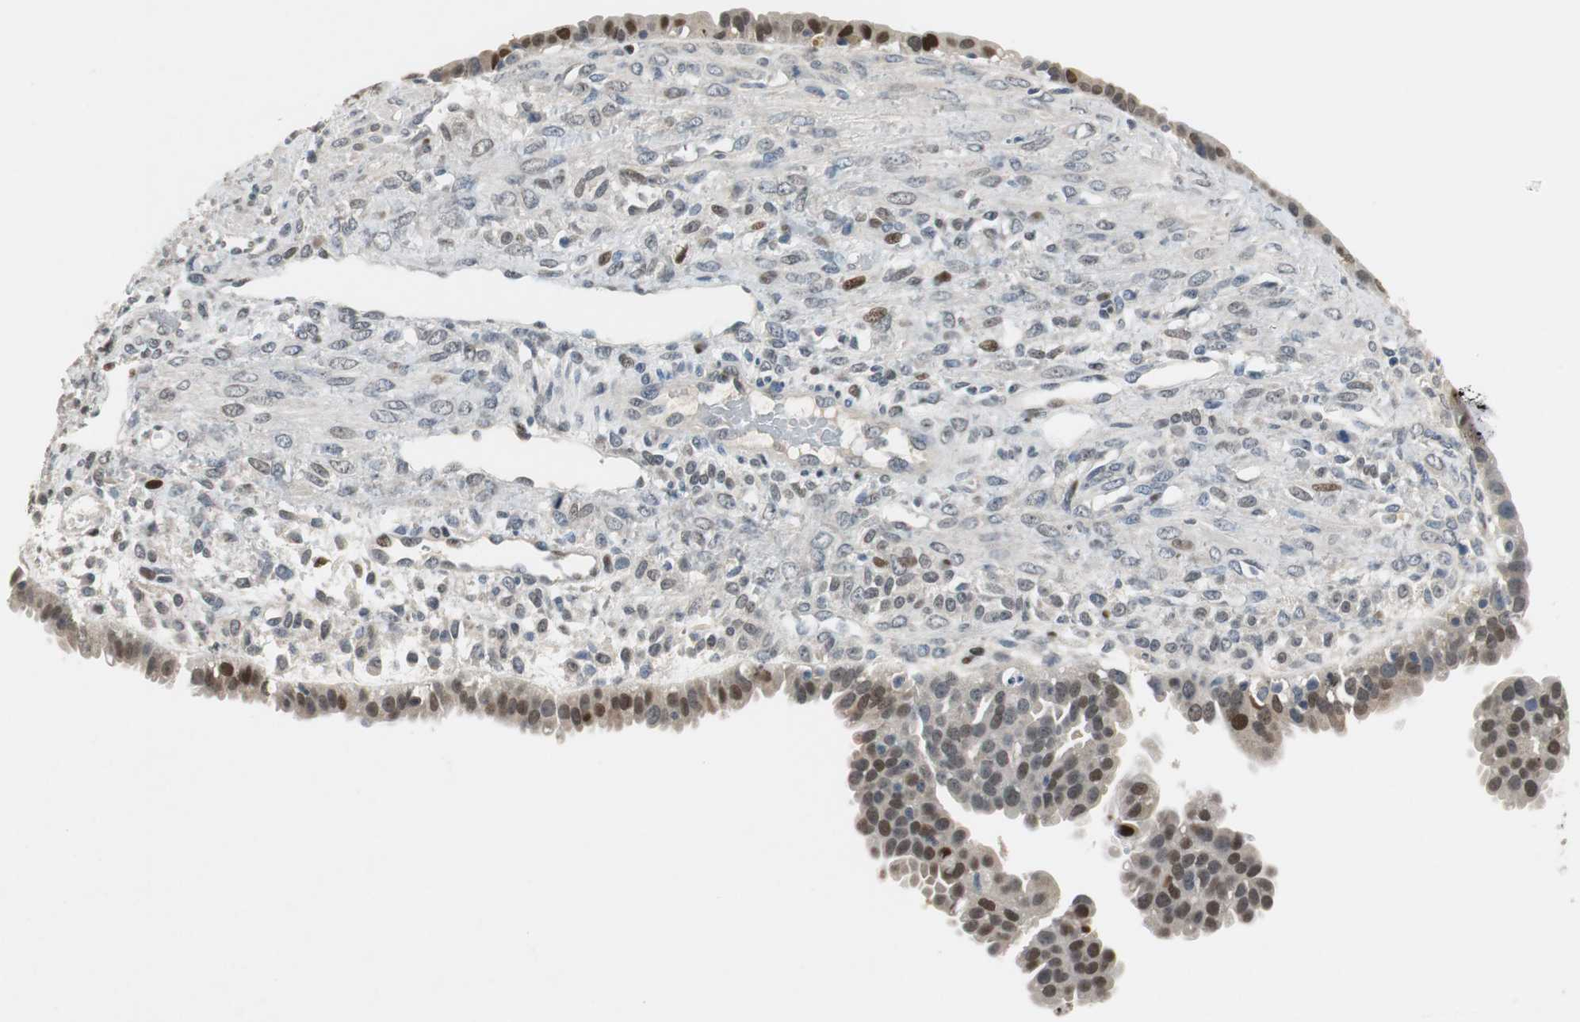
{"staining": {"intensity": "strong", "quantity": "25%-75%", "location": "nuclear"}, "tissue": "ovarian cancer", "cell_type": "Tumor cells", "image_type": "cancer", "snomed": [{"axis": "morphology", "description": "Carcinoma, NOS"}, {"axis": "topography", "description": "Soft tissue"}, {"axis": "topography", "description": "Ovary"}], "caption": "Ovarian carcinoma tissue reveals strong nuclear staining in about 25%-75% of tumor cells, visualized by immunohistochemistry. Using DAB (brown) and hematoxylin (blue) stains, captured at high magnification using brightfield microscopy.", "gene": "AJUBA", "patient": {"sex": "female", "age": 54}}